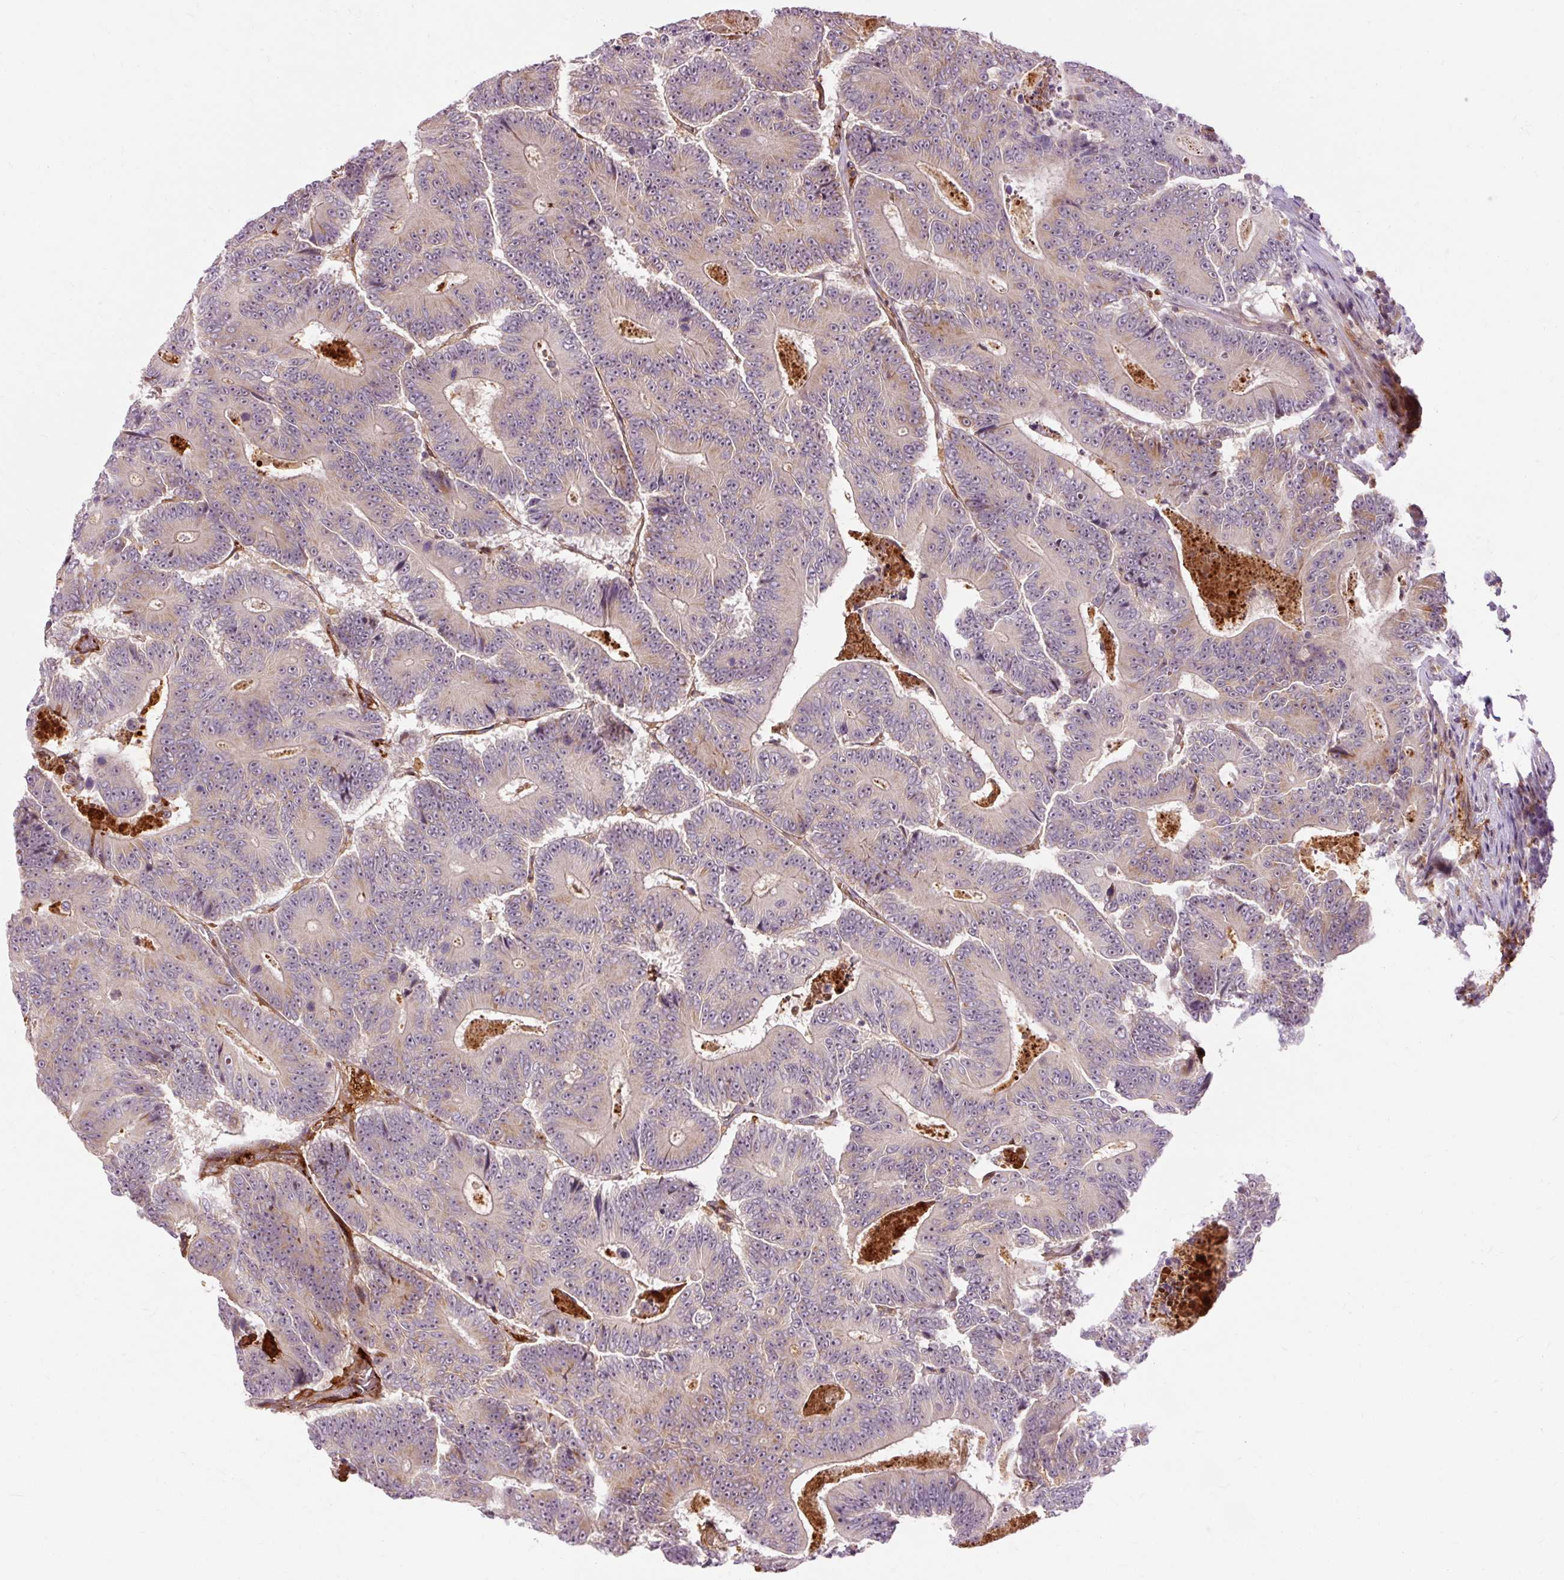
{"staining": {"intensity": "weak", "quantity": "25%-75%", "location": "cytoplasmic/membranous"}, "tissue": "colorectal cancer", "cell_type": "Tumor cells", "image_type": "cancer", "snomed": [{"axis": "morphology", "description": "Adenocarcinoma, NOS"}, {"axis": "topography", "description": "Colon"}], "caption": "Immunohistochemical staining of human colorectal cancer (adenocarcinoma) exhibits low levels of weak cytoplasmic/membranous expression in about 25%-75% of tumor cells.", "gene": "CEBPZ", "patient": {"sex": "male", "age": 83}}